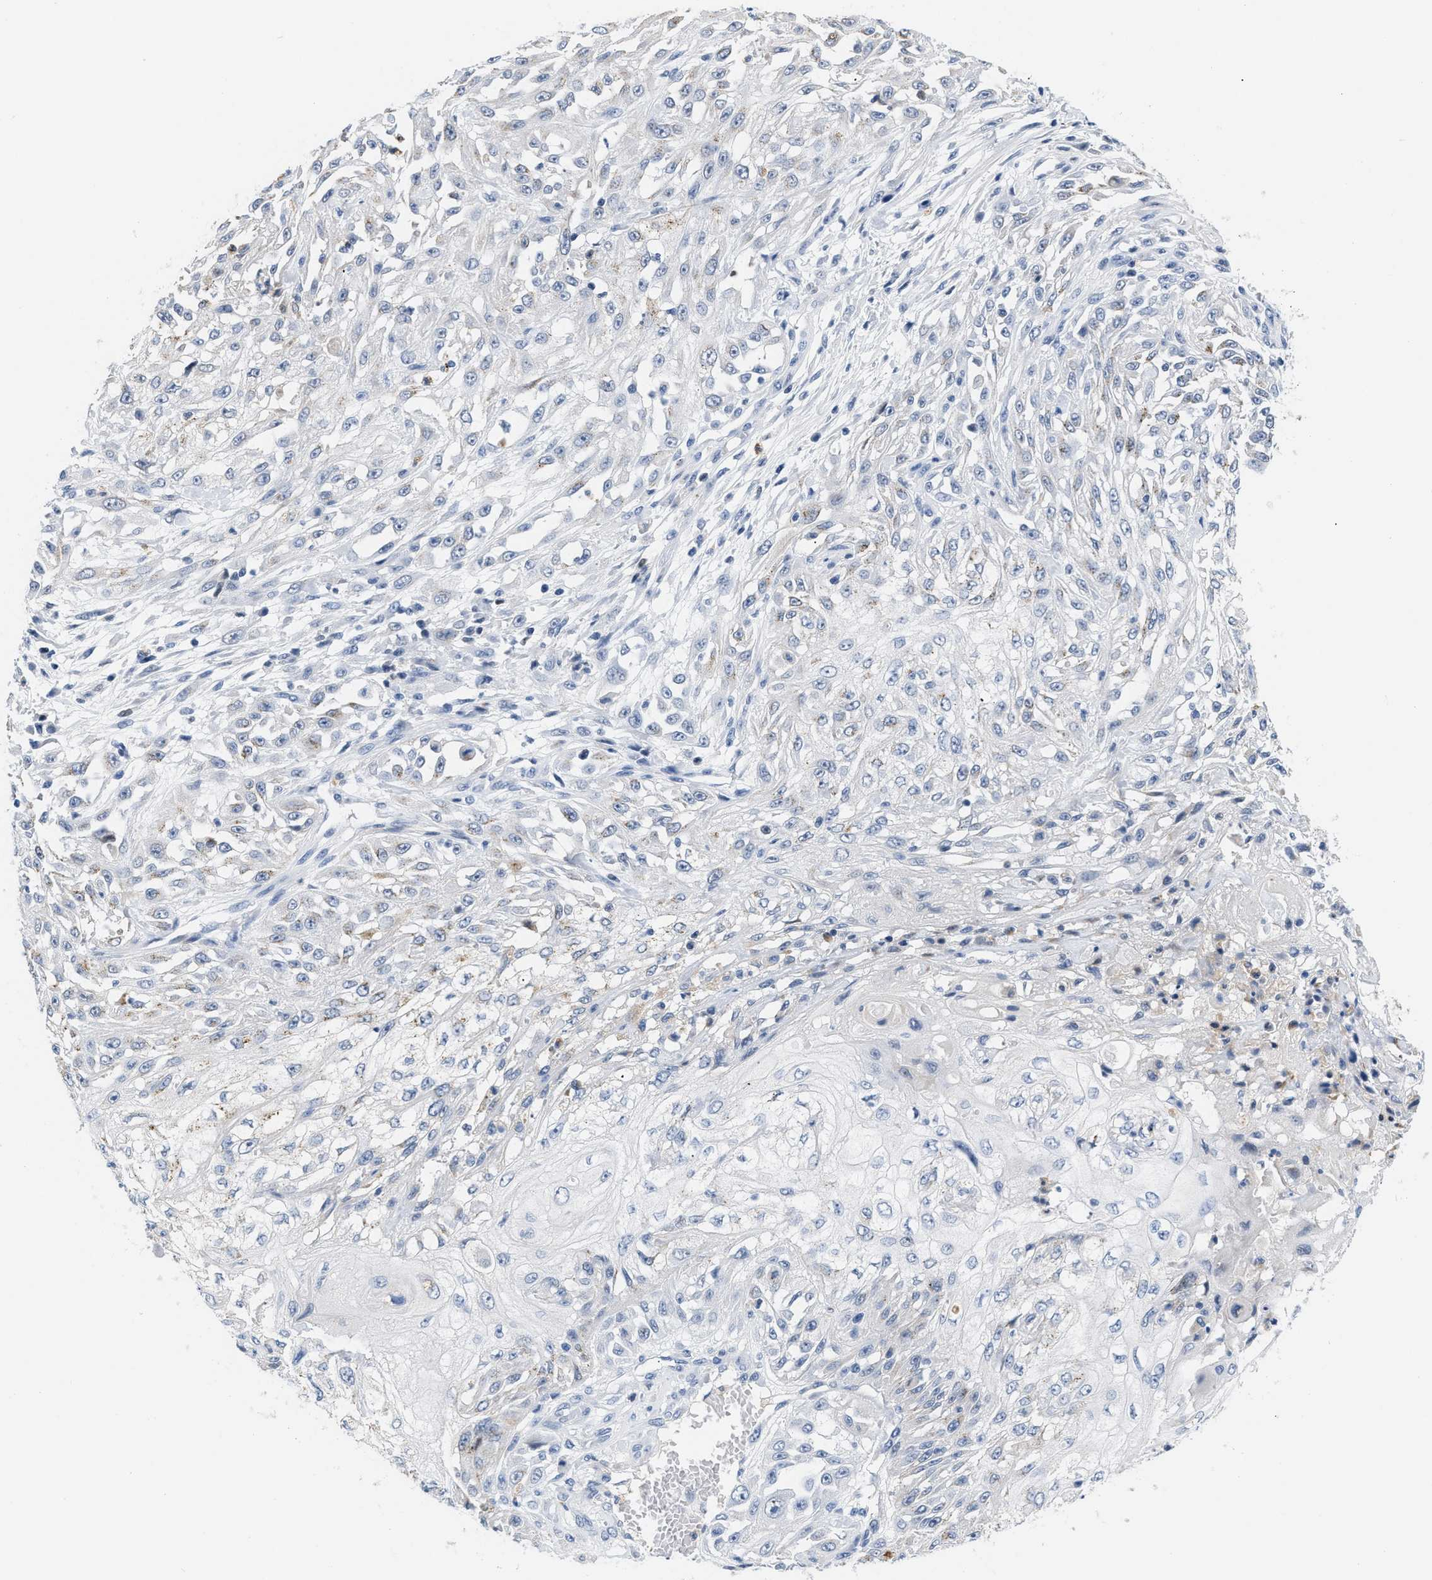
{"staining": {"intensity": "negative", "quantity": "none", "location": "none"}, "tissue": "skin cancer", "cell_type": "Tumor cells", "image_type": "cancer", "snomed": [{"axis": "morphology", "description": "Squamous cell carcinoma, NOS"}, {"axis": "morphology", "description": "Squamous cell carcinoma, metastatic, NOS"}, {"axis": "topography", "description": "Skin"}, {"axis": "topography", "description": "Lymph node"}], "caption": "A high-resolution micrograph shows immunohistochemistry staining of skin cancer, which displays no significant expression in tumor cells.", "gene": "BOLL", "patient": {"sex": "male", "age": 75}}